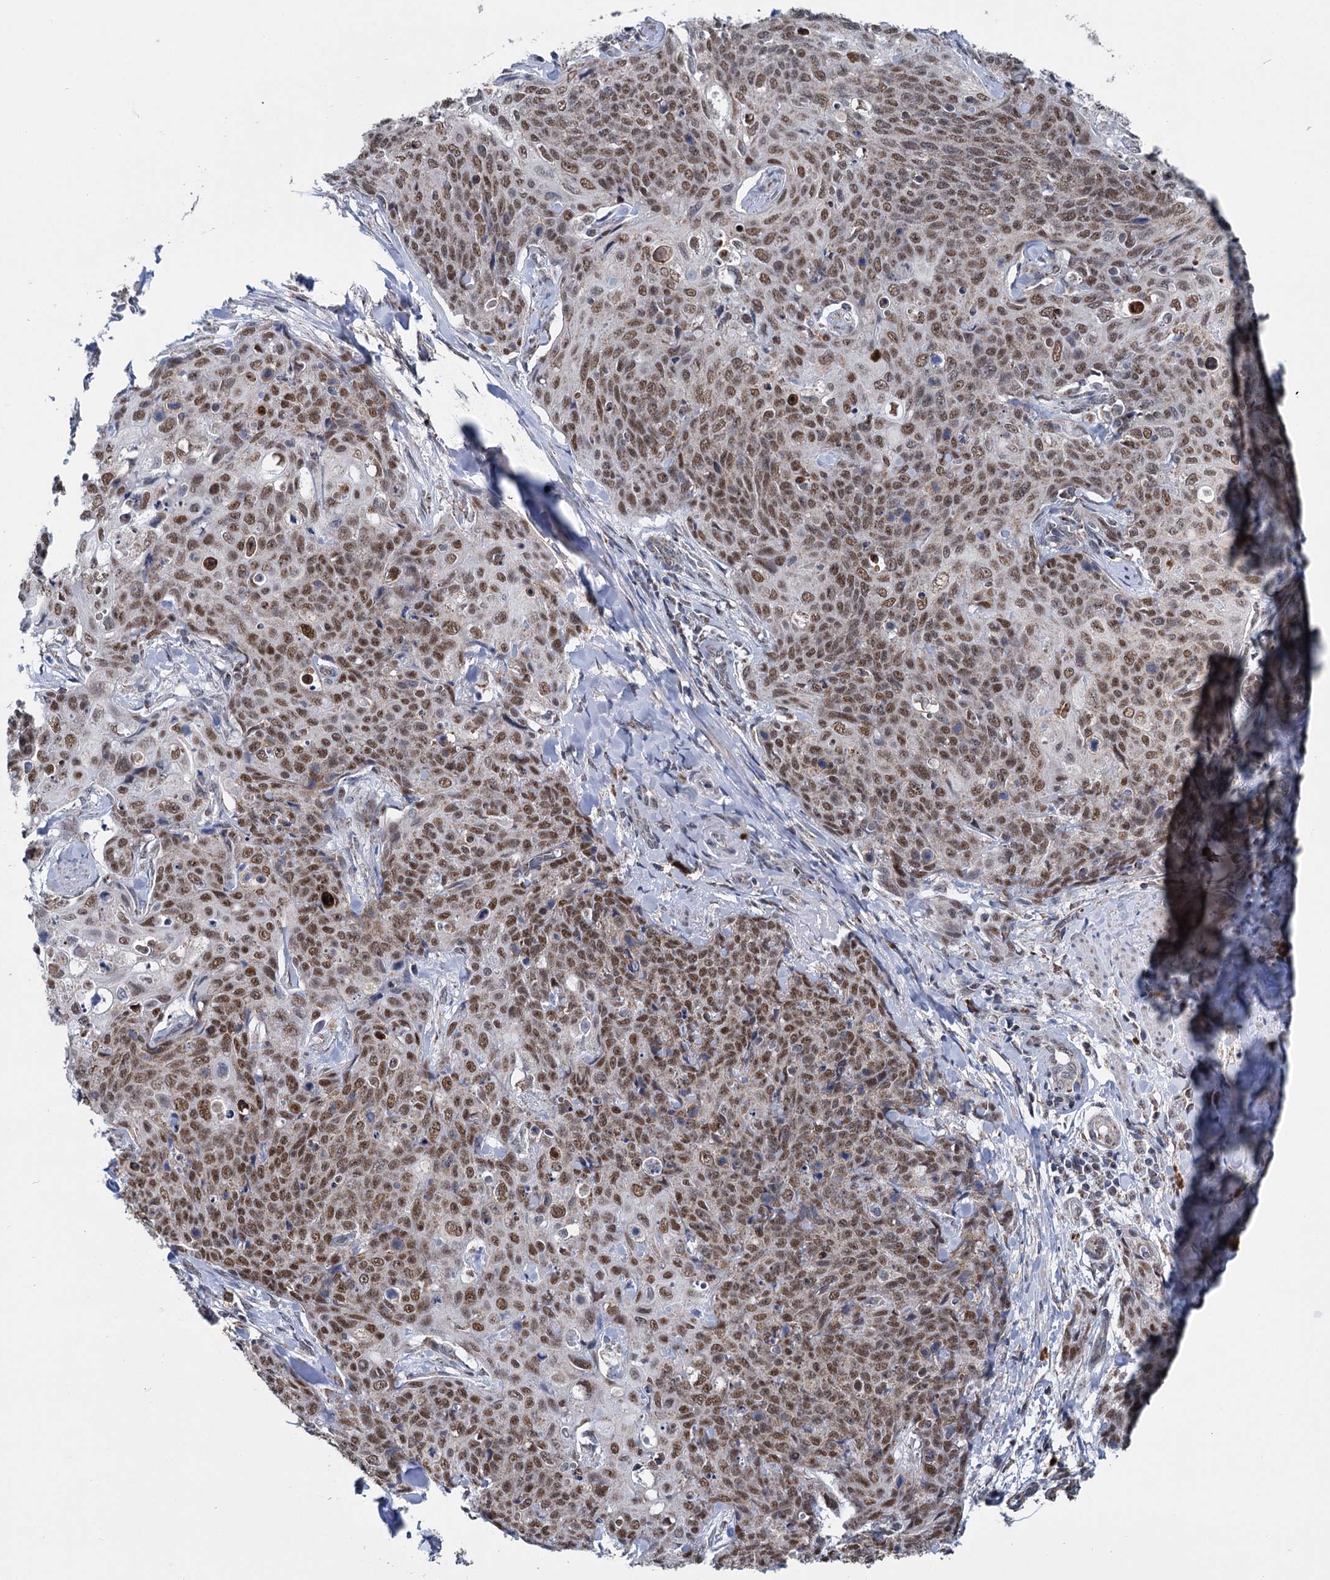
{"staining": {"intensity": "moderate", "quantity": ">75%", "location": "cytoplasmic/membranous,nuclear"}, "tissue": "skin cancer", "cell_type": "Tumor cells", "image_type": "cancer", "snomed": [{"axis": "morphology", "description": "Squamous cell carcinoma, NOS"}, {"axis": "topography", "description": "Skin"}, {"axis": "topography", "description": "Vulva"}], "caption": "This is a photomicrograph of immunohistochemistry (IHC) staining of skin squamous cell carcinoma, which shows moderate staining in the cytoplasmic/membranous and nuclear of tumor cells.", "gene": "MORN3", "patient": {"sex": "female", "age": 85}}